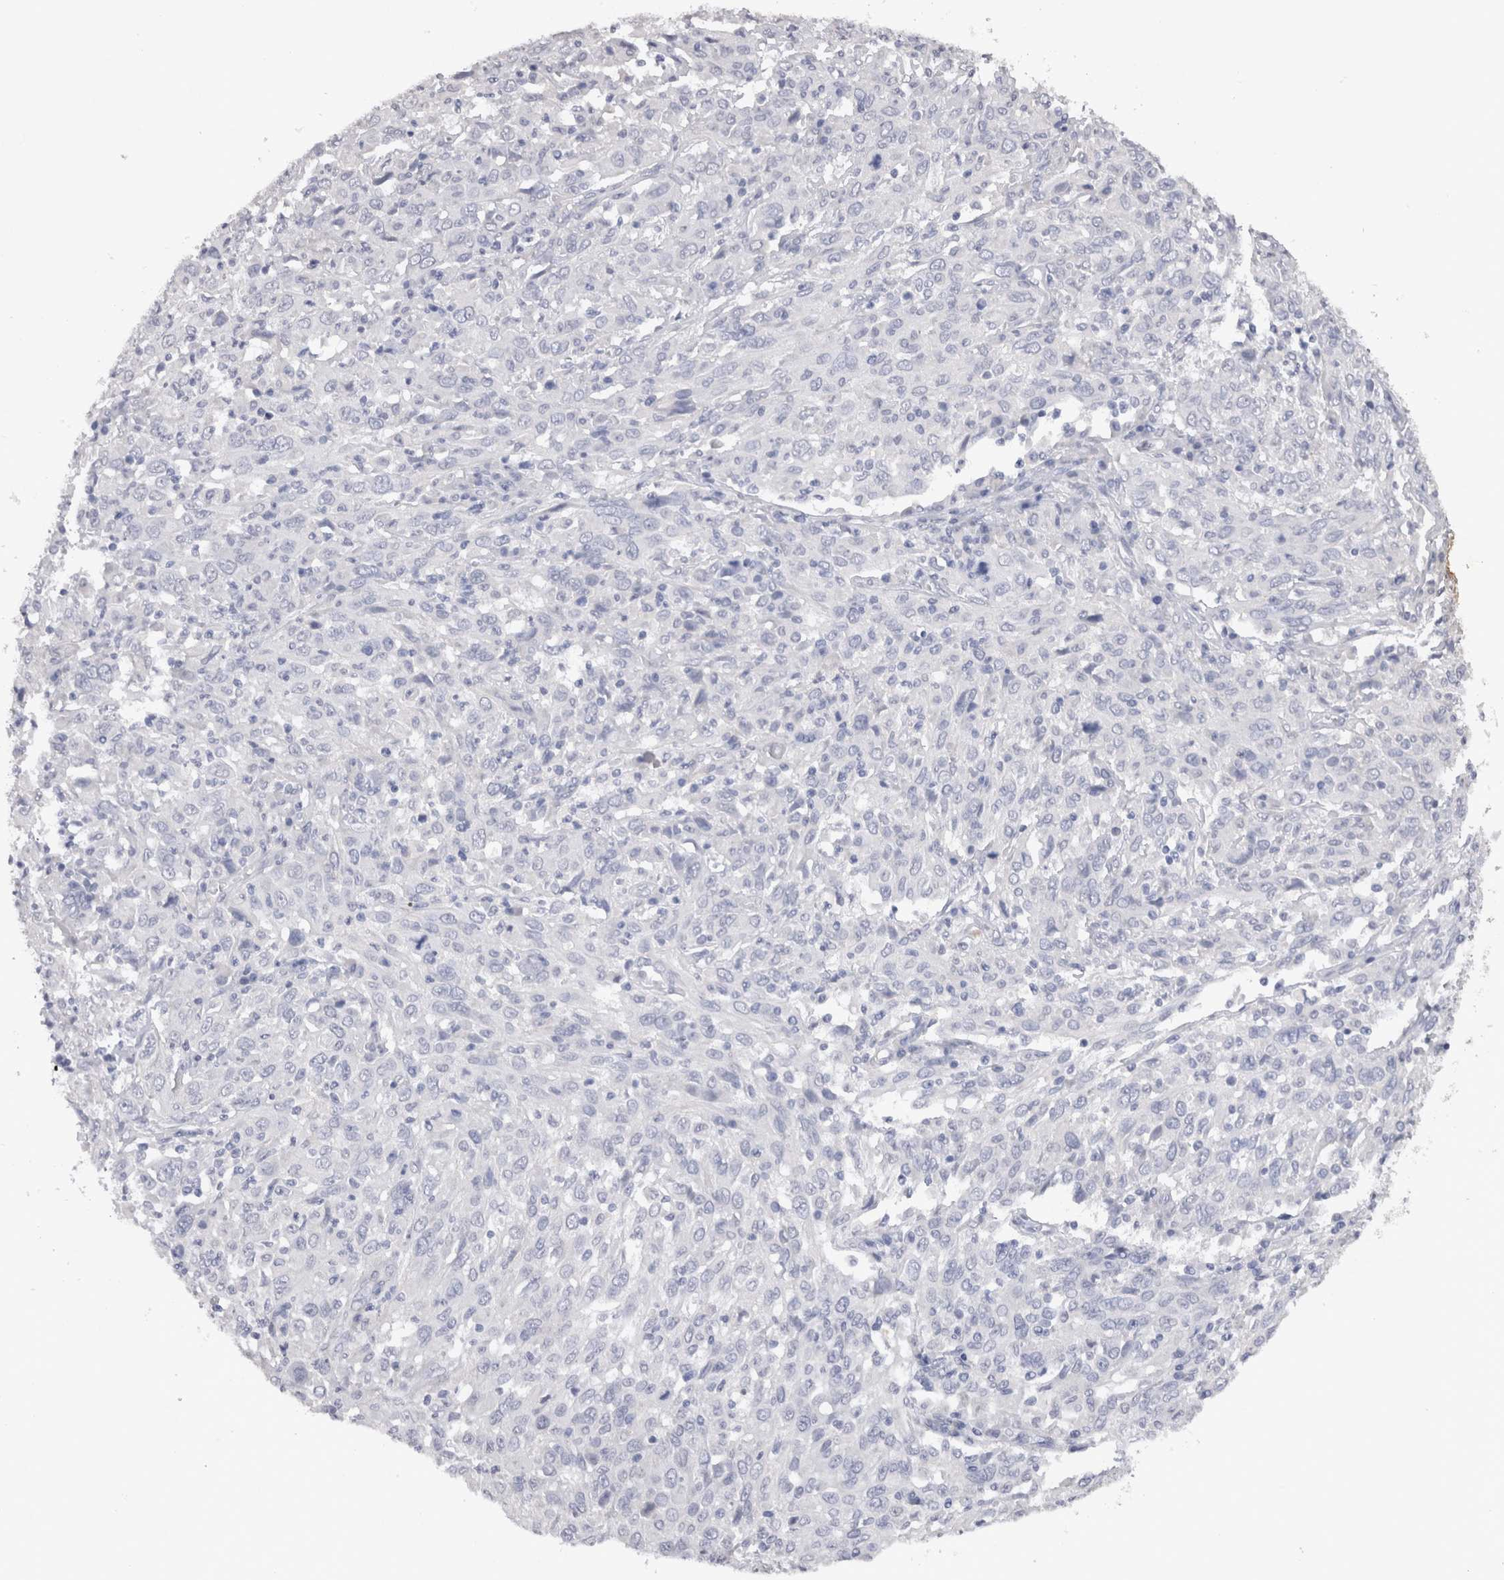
{"staining": {"intensity": "negative", "quantity": "none", "location": "none"}, "tissue": "cervical cancer", "cell_type": "Tumor cells", "image_type": "cancer", "snomed": [{"axis": "morphology", "description": "Squamous cell carcinoma, NOS"}, {"axis": "topography", "description": "Cervix"}], "caption": "A photomicrograph of human cervical cancer (squamous cell carcinoma) is negative for staining in tumor cells.", "gene": "CDH6", "patient": {"sex": "female", "age": 46}}